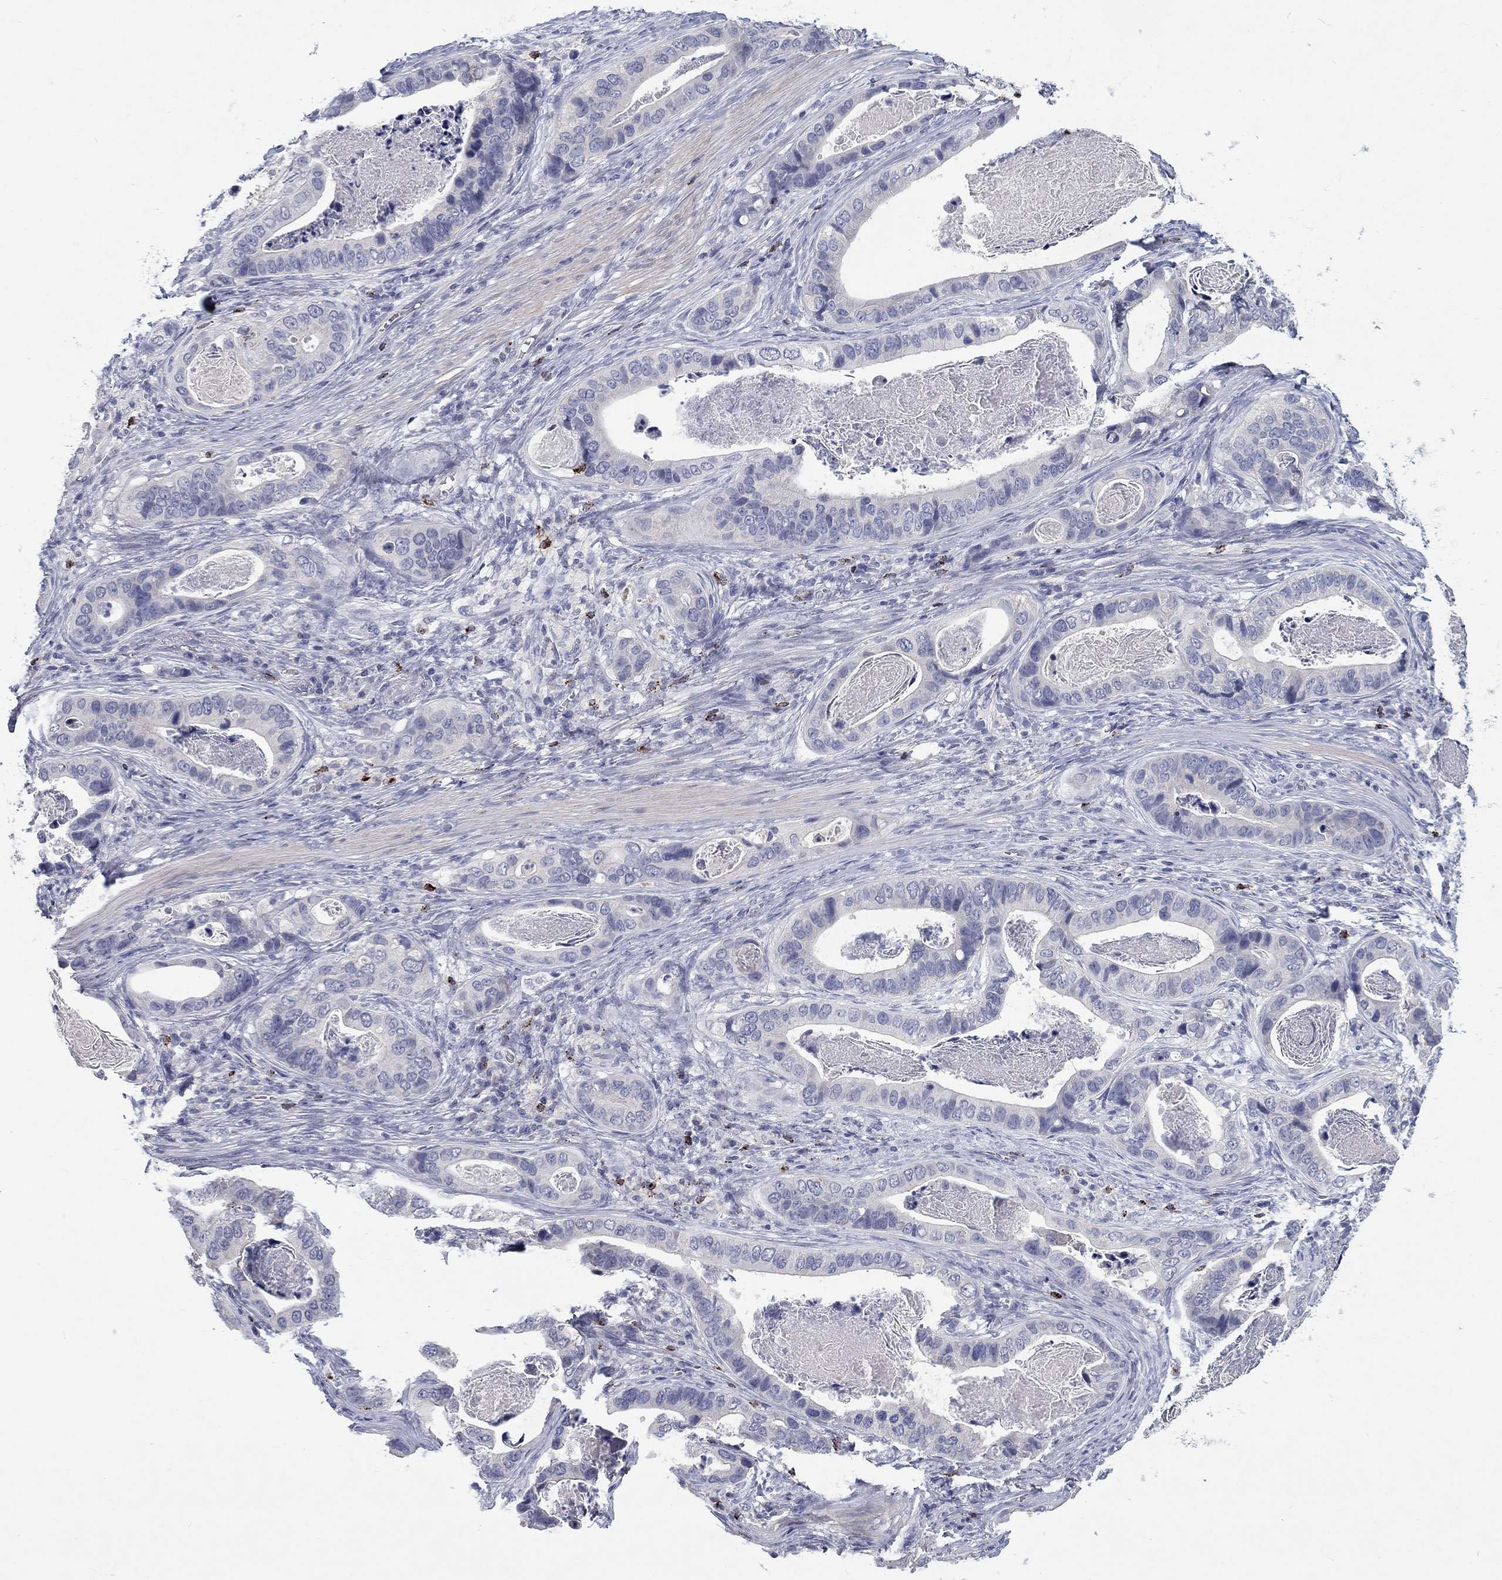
{"staining": {"intensity": "negative", "quantity": "none", "location": "none"}, "tissue": "stomach cancer", "cell_type": "Tumor cells", "image_type": "cancer", "snomed": [{"axis": "morphology", "description": "Adenocarcinoma, NOS"}, {"axis": "topography", "description": "Stomach"}], "caption": "The image exhibits no significant expression in tumor cells of stomach adenocarcinoma.", "gene": "GZMA", "patient": {"sex": "male", "age": 84}}